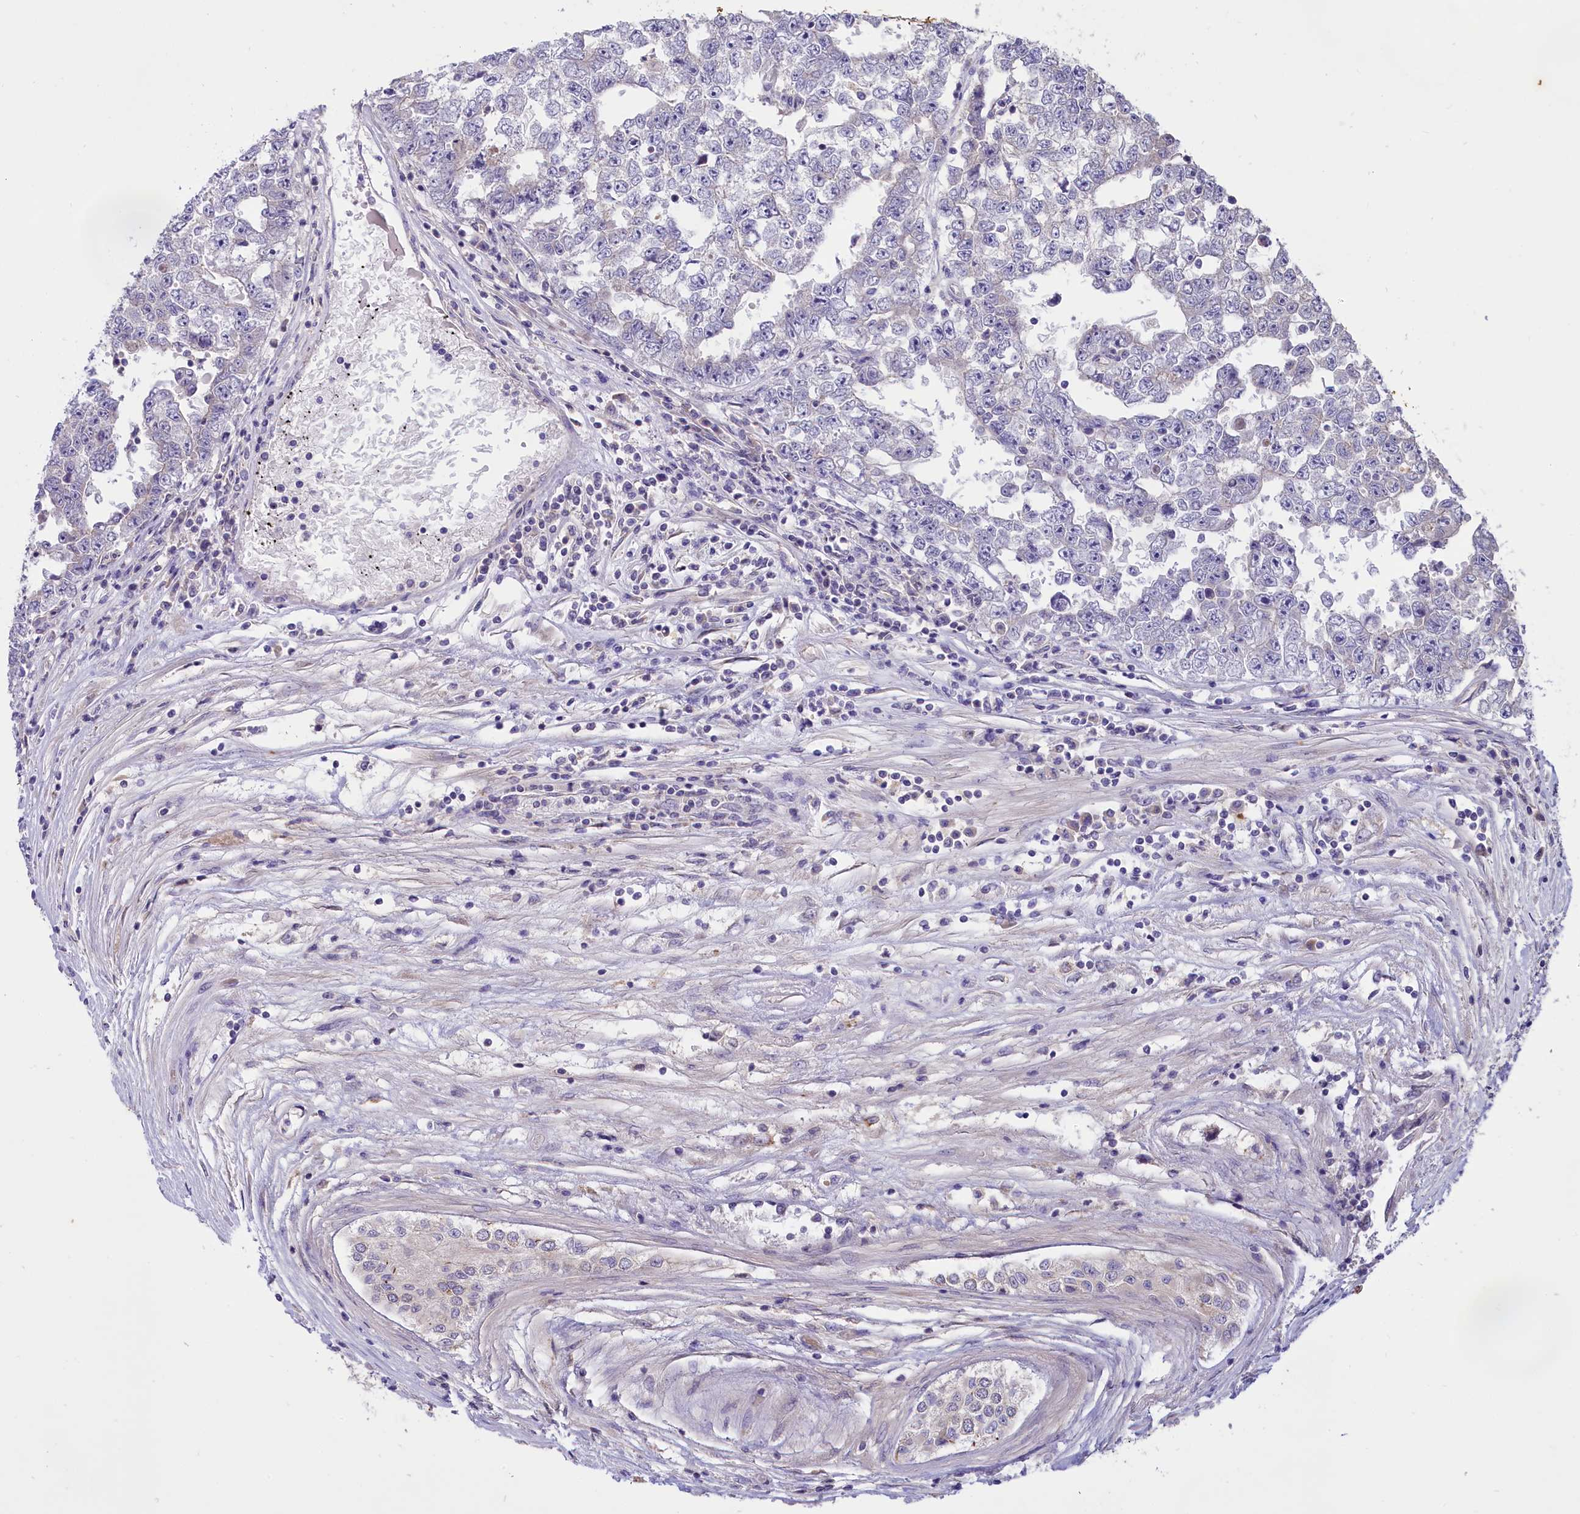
{"staining": {"intensity": "negative", "quantity": "none", "location": "none"}, "tissue": "testis cancer", "cell_type": "Tumor cells", "image_type": "cancer", "snomed": [{"axis": "morphology", "description": "Carcinoma, Embryonal, NOS"}, {"axis": "topography", "description": "Testis"}], "caption": "Tumor cells are negative for protein expression in human embryonal carcinoma (testis).", "gene": "MEMO1", "patient": {"sex": "male", "age": 25}}